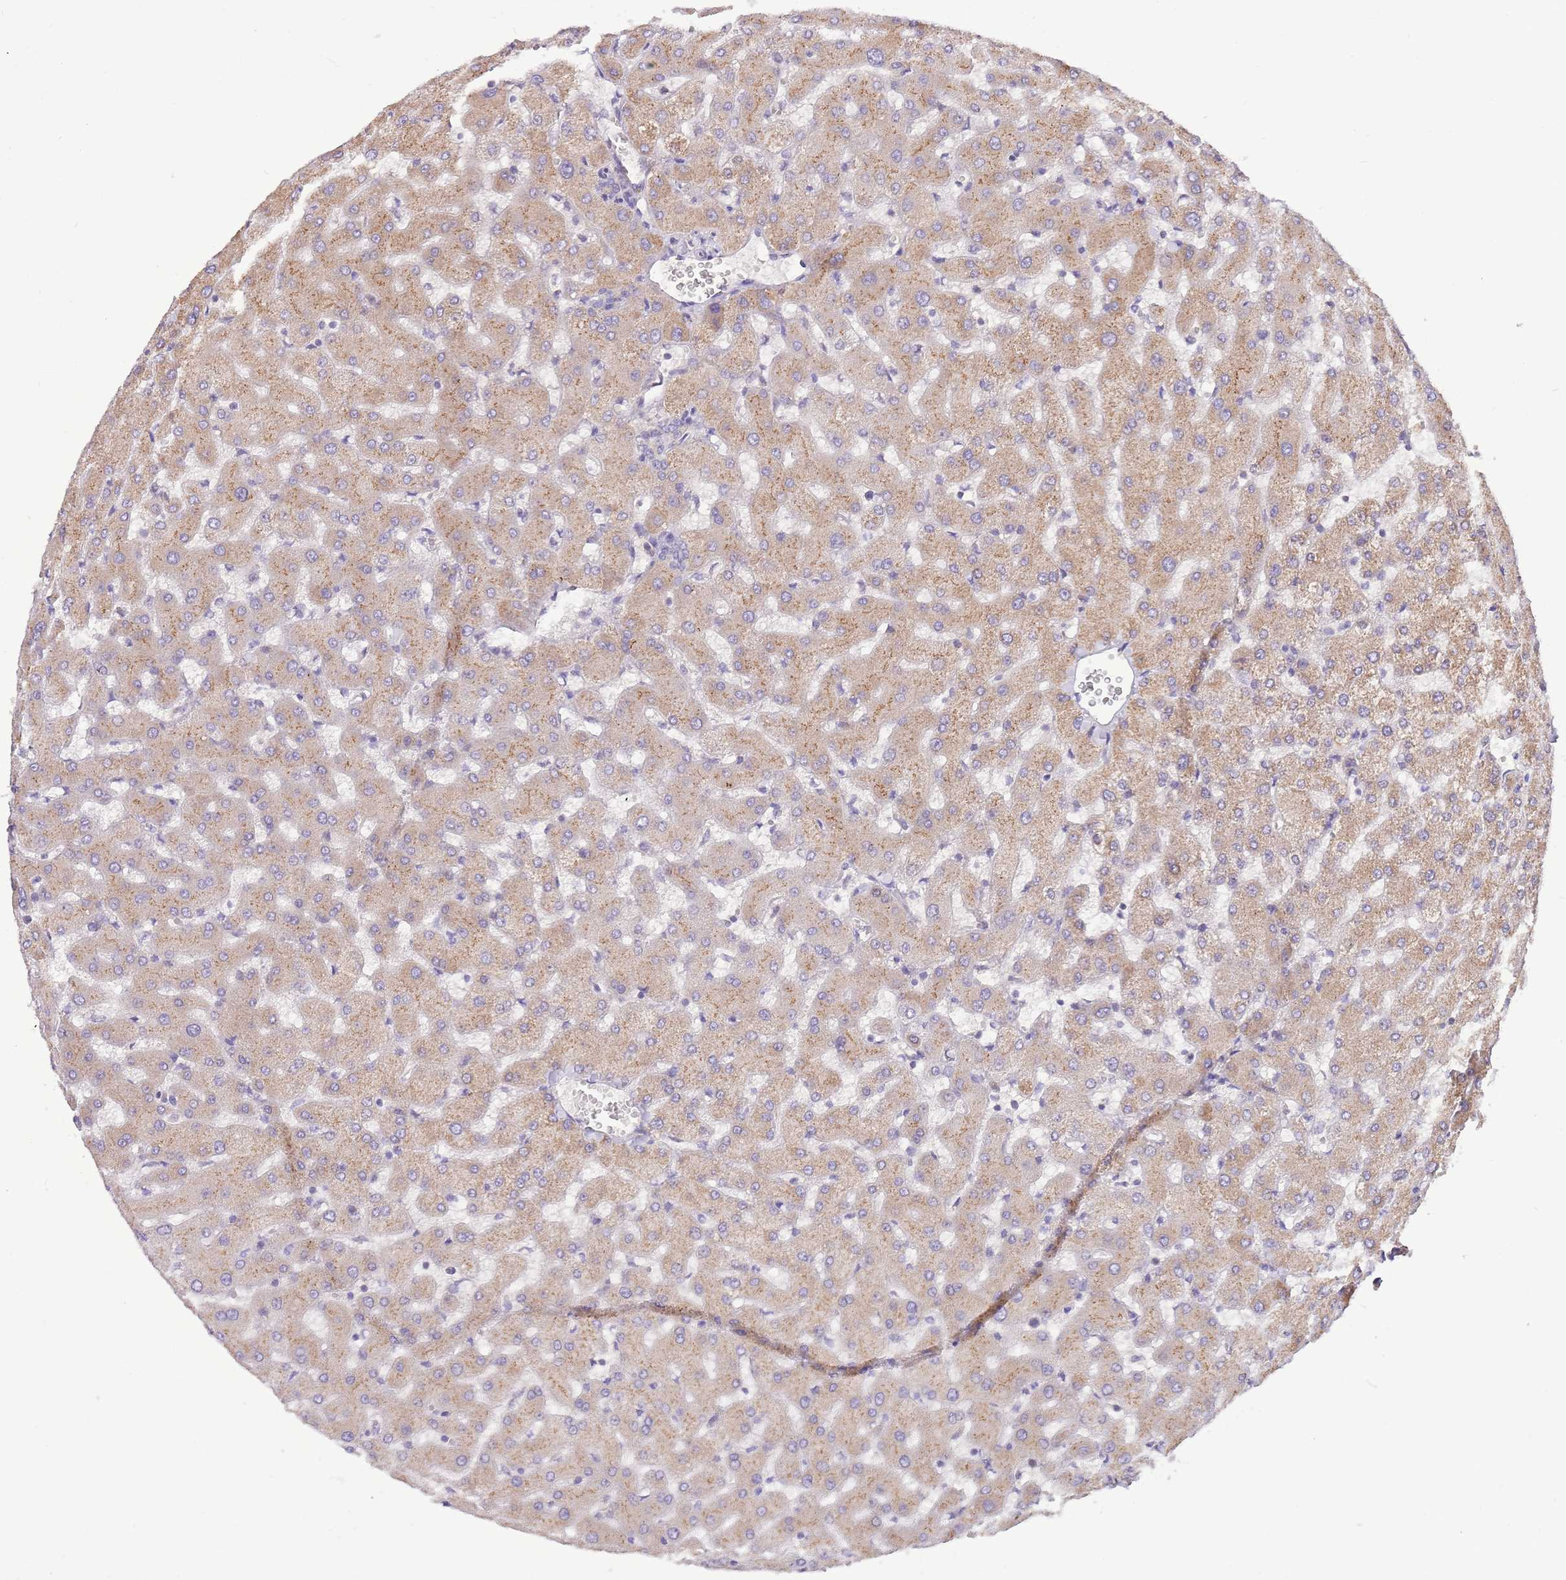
{"staining": {"intensity": "negative", "quantity": "none", "location": "none"}, "tissue": "liver", "cell_type": "Cholangiocytes", "image_type": "normal", "snomed": [{"axis": "morphology", "description": "Normal tissue, NOS"}, {"axis": "topography", "description": "Liver"}], "caption": "Photomicrograph shows no protein staining in cholangiocytes of normal liver.", "gene": "COX17", "patient": {"sex": "female", "age": 63}}